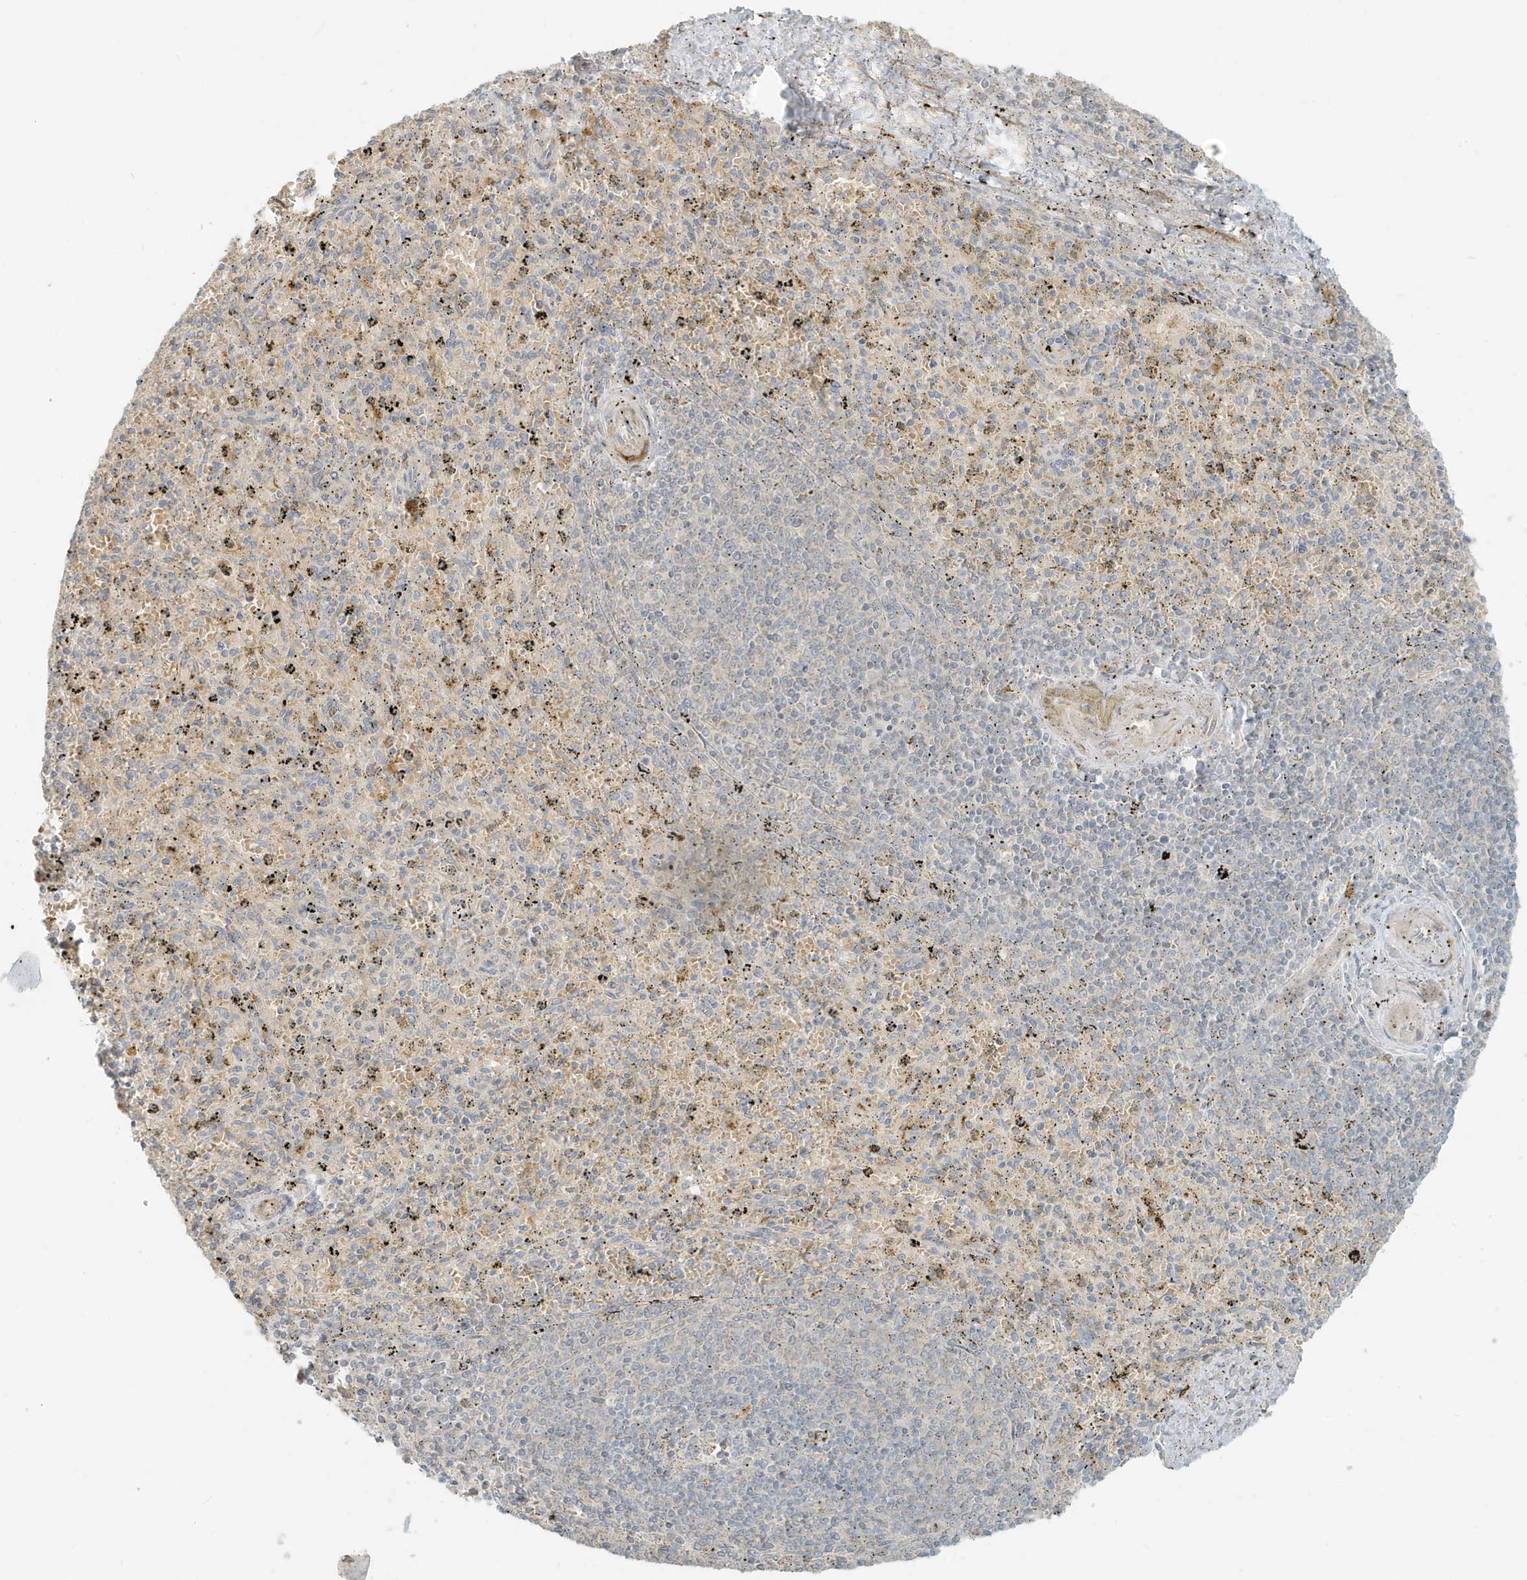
{"staining": {"intensity": "moderate", "quantity": "<25%", "location": "cytoplasmic/membranous"}, "tissue": "spleen", "cell_type": "Cells in red pulp", "image_type": "normal", "snomed": [{"axis": "morphology", "description": "Normal tissue, NOS"}, {"axis": "topography", "description": "Spleen"}], "caption": "Protein staining of unremarkable spleen reveals moderate cytoplasmic/membranous expression in about <25% of cells in red pulp.", "gene": "MCOLN1", "patient": {"sex": "male", "age": 72}}